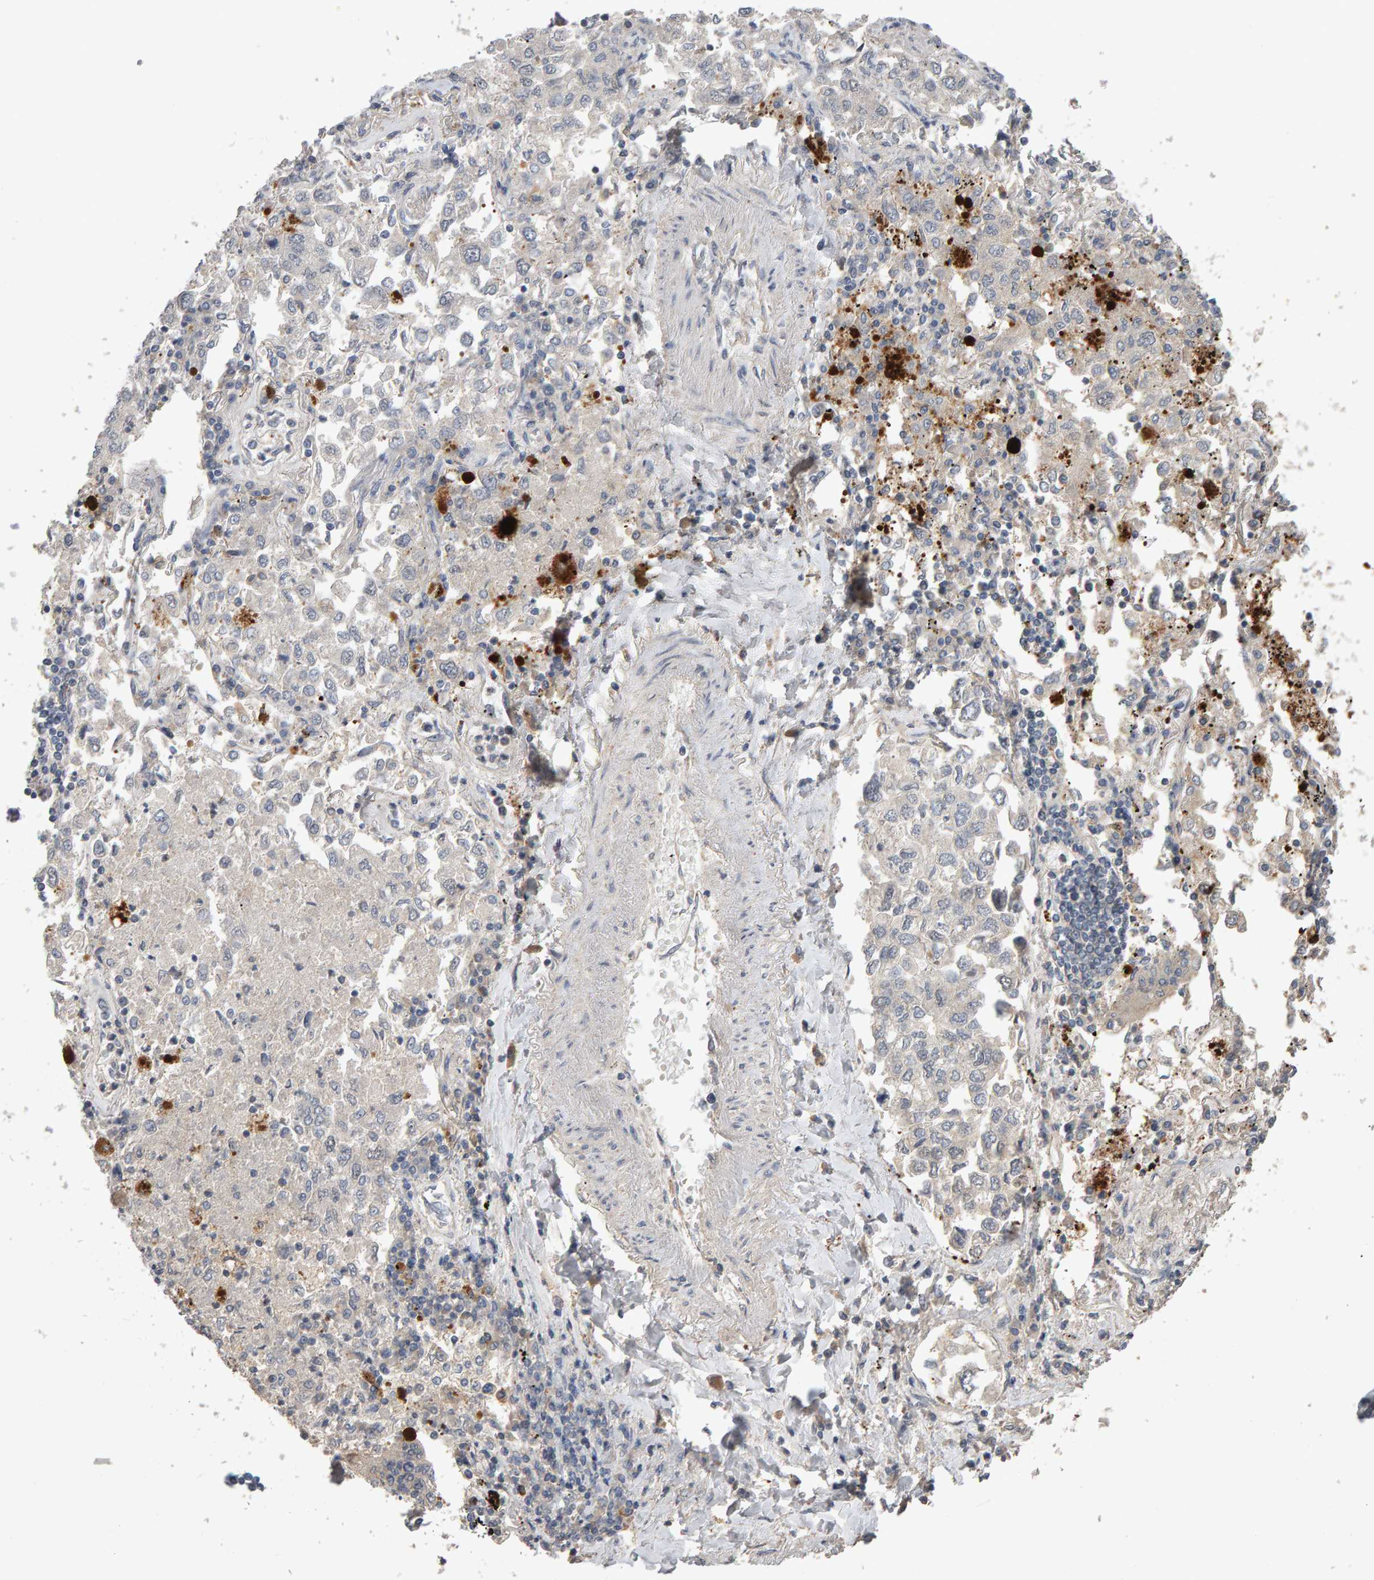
{"staining": {"intensity": "negative", "quantity": "none", "location": "none"}, "tissue": "lung cancer", "cell_type": "Tumor cells", "image_type": "cancer", "snomed": [{"axis": "morphology", "description": "Inflammation, NOS"}, {"axis": "morphology", "description": "Adenocarcinoma, NOS"}, {"axis": "topography", "description": "Lung"}], "caption": "Immunohistochemistry photomicrograph of human lung cancer (adenocarcinoma) stained for a protein (brown), which displays no expression in tumor cells.", "gene": "COASY", "patient": {"sex": "male", "age": 63}}